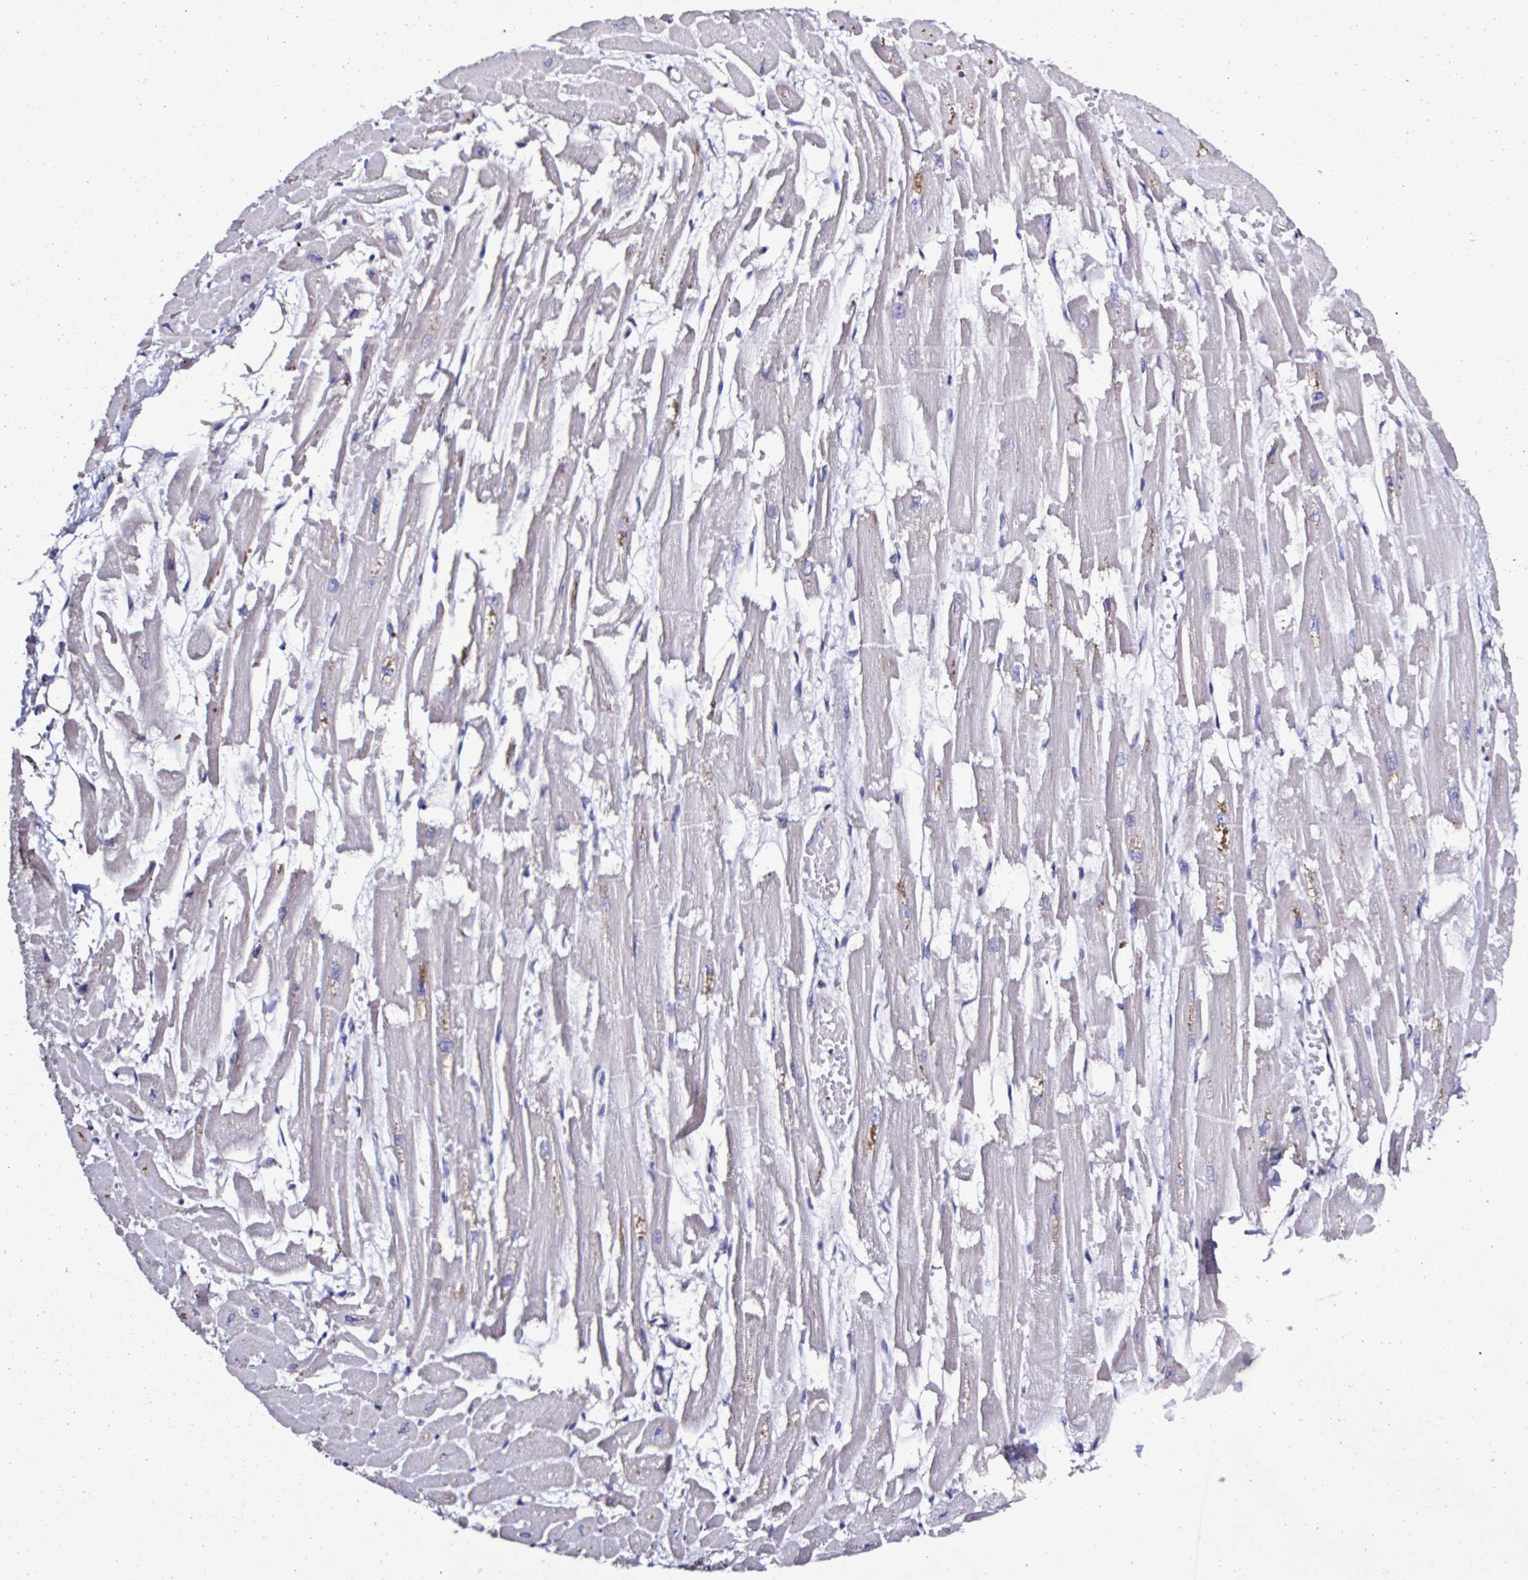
{"staining": {"intensity": "weak", "quantity": "<25%", "location": "cytoplasmic/membranous"}, "tissue": "heart muscle", "cell_type": "Cardiomyocytes", "image_type": "normal", "snomed": [{"axis": "morphology", "description": "Normal tissue, NOS"}, {"axis": "topography", "description": "Heart"}], "caption": "This image is of normal heart muscle stained with IHC to label a protein in brown with the nuclei are counter-stained blue. There is no staining in cardiomyocytes.", "gene": "PLA2G4E", "patient": {"sex": "female", "age": 52}}